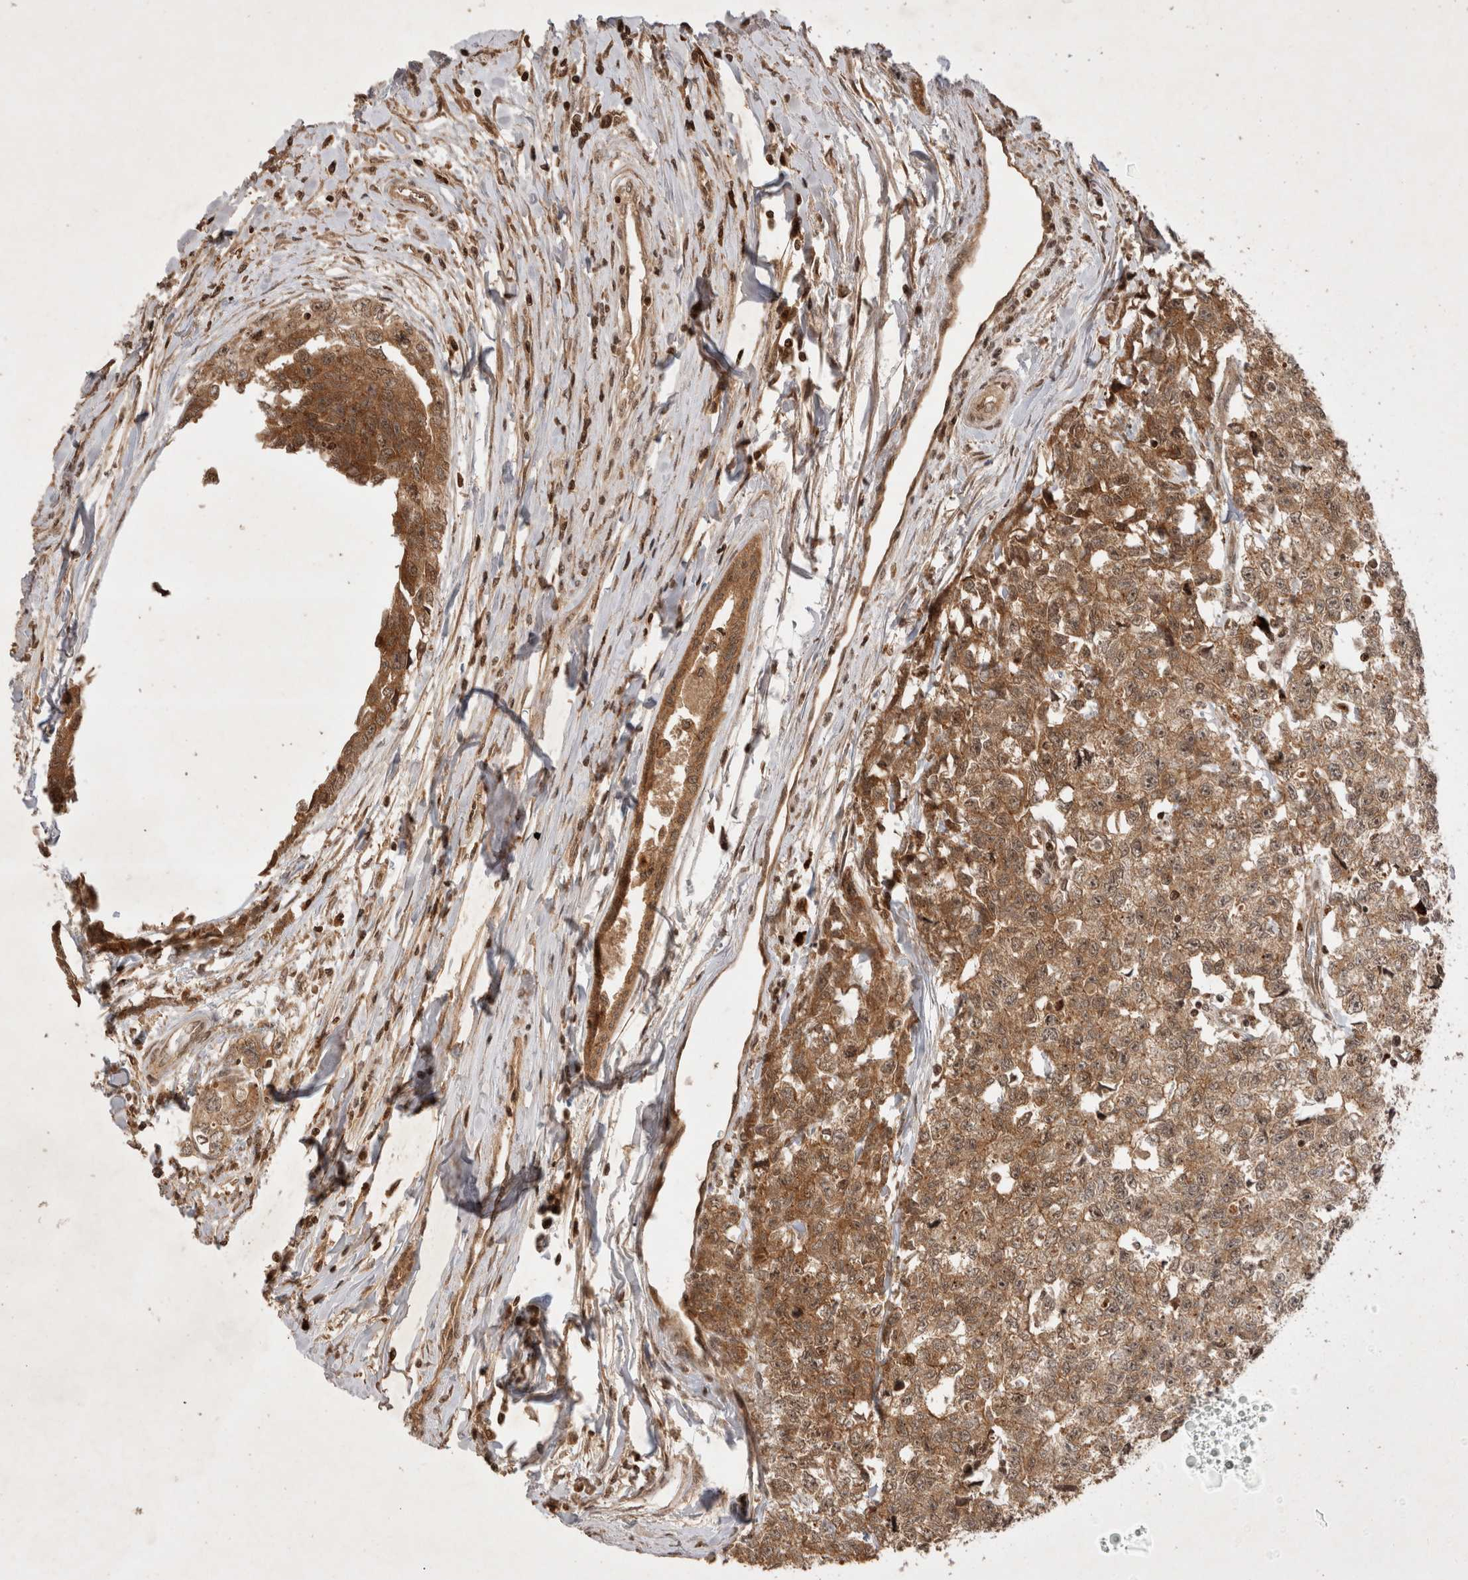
{"staining": {"intensity": "moderate", "quantity": ">75%", "location": "cytoplasmic/membranous"}, "tissue": "testis cancer", "cell_type": "Tumor cells", "image_type": "cancer", "snomed": [{"axis": "morphology", "description": "Carcinoma, Embryonal, NOS"}, {"axis": "topography", "description": "Testis"}], "caption": "Protein staining of testis cancer (embryonal carcinoma) tissue reveals moderate cytoplasmic/membranous positivity in about >75% of tumor cells.", "gene": "FAM221A", "patient": {"sex": "male", "age": 28}}